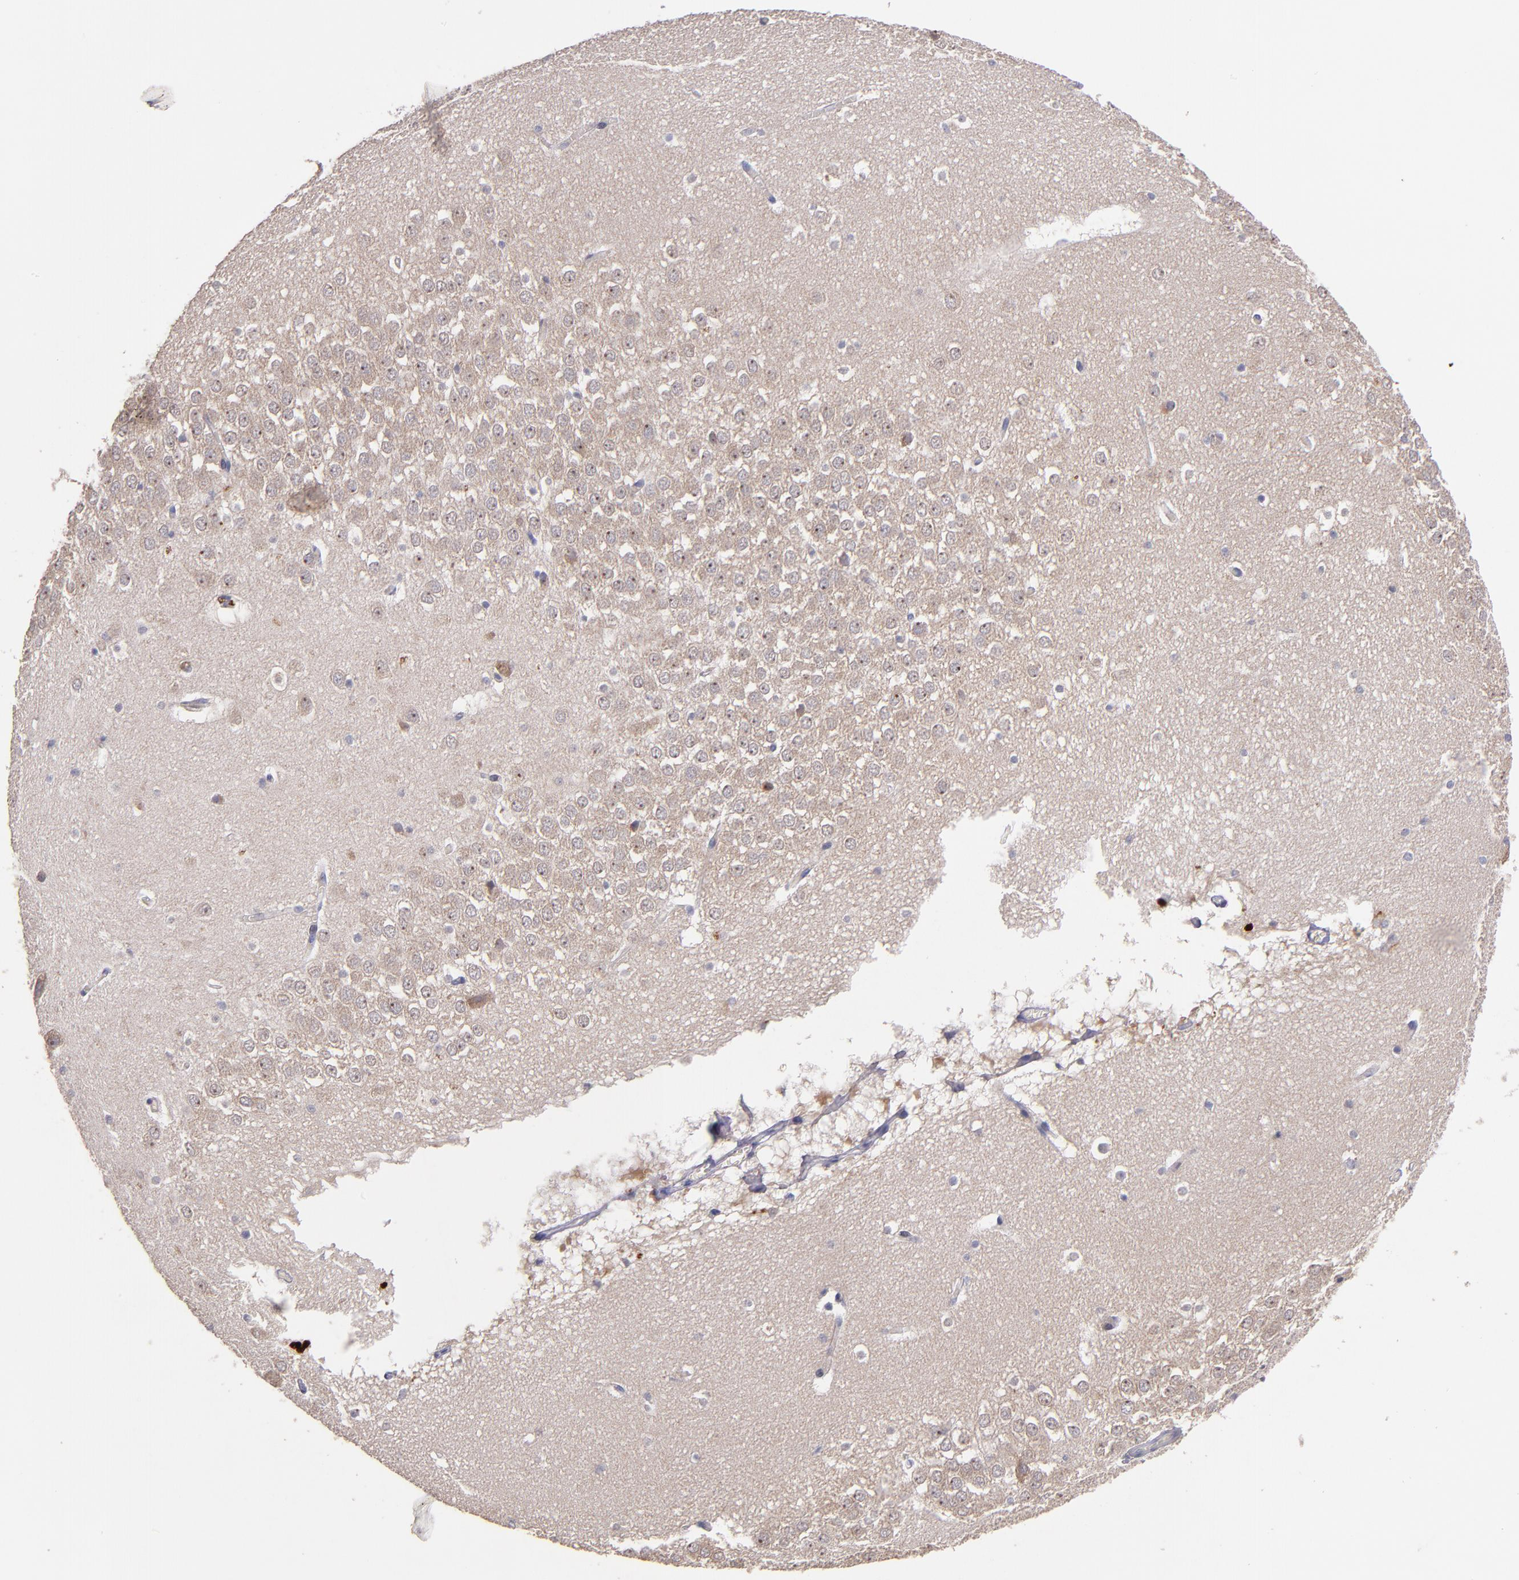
{"staining": {"intensity": "moderate", "quantity": "<25%", "location": "cytoplasmic/membranous"}, "tissue": "hippocampus", "cell_type": "Glial cells", "image_type": "normal", "snomed": [{"axis": "morphology", "description": "Normal tissue, NOS"}, {"axis": "topography", "description": "Hippocampus"}], "caption": "A photomicrograph of human hippocampus stained for a protein reveals moderate cytoplasmic/membranous brown staining in glial cells.", "gene": "MAGEE1", "patient": {"sex": "male", "age": 45}}